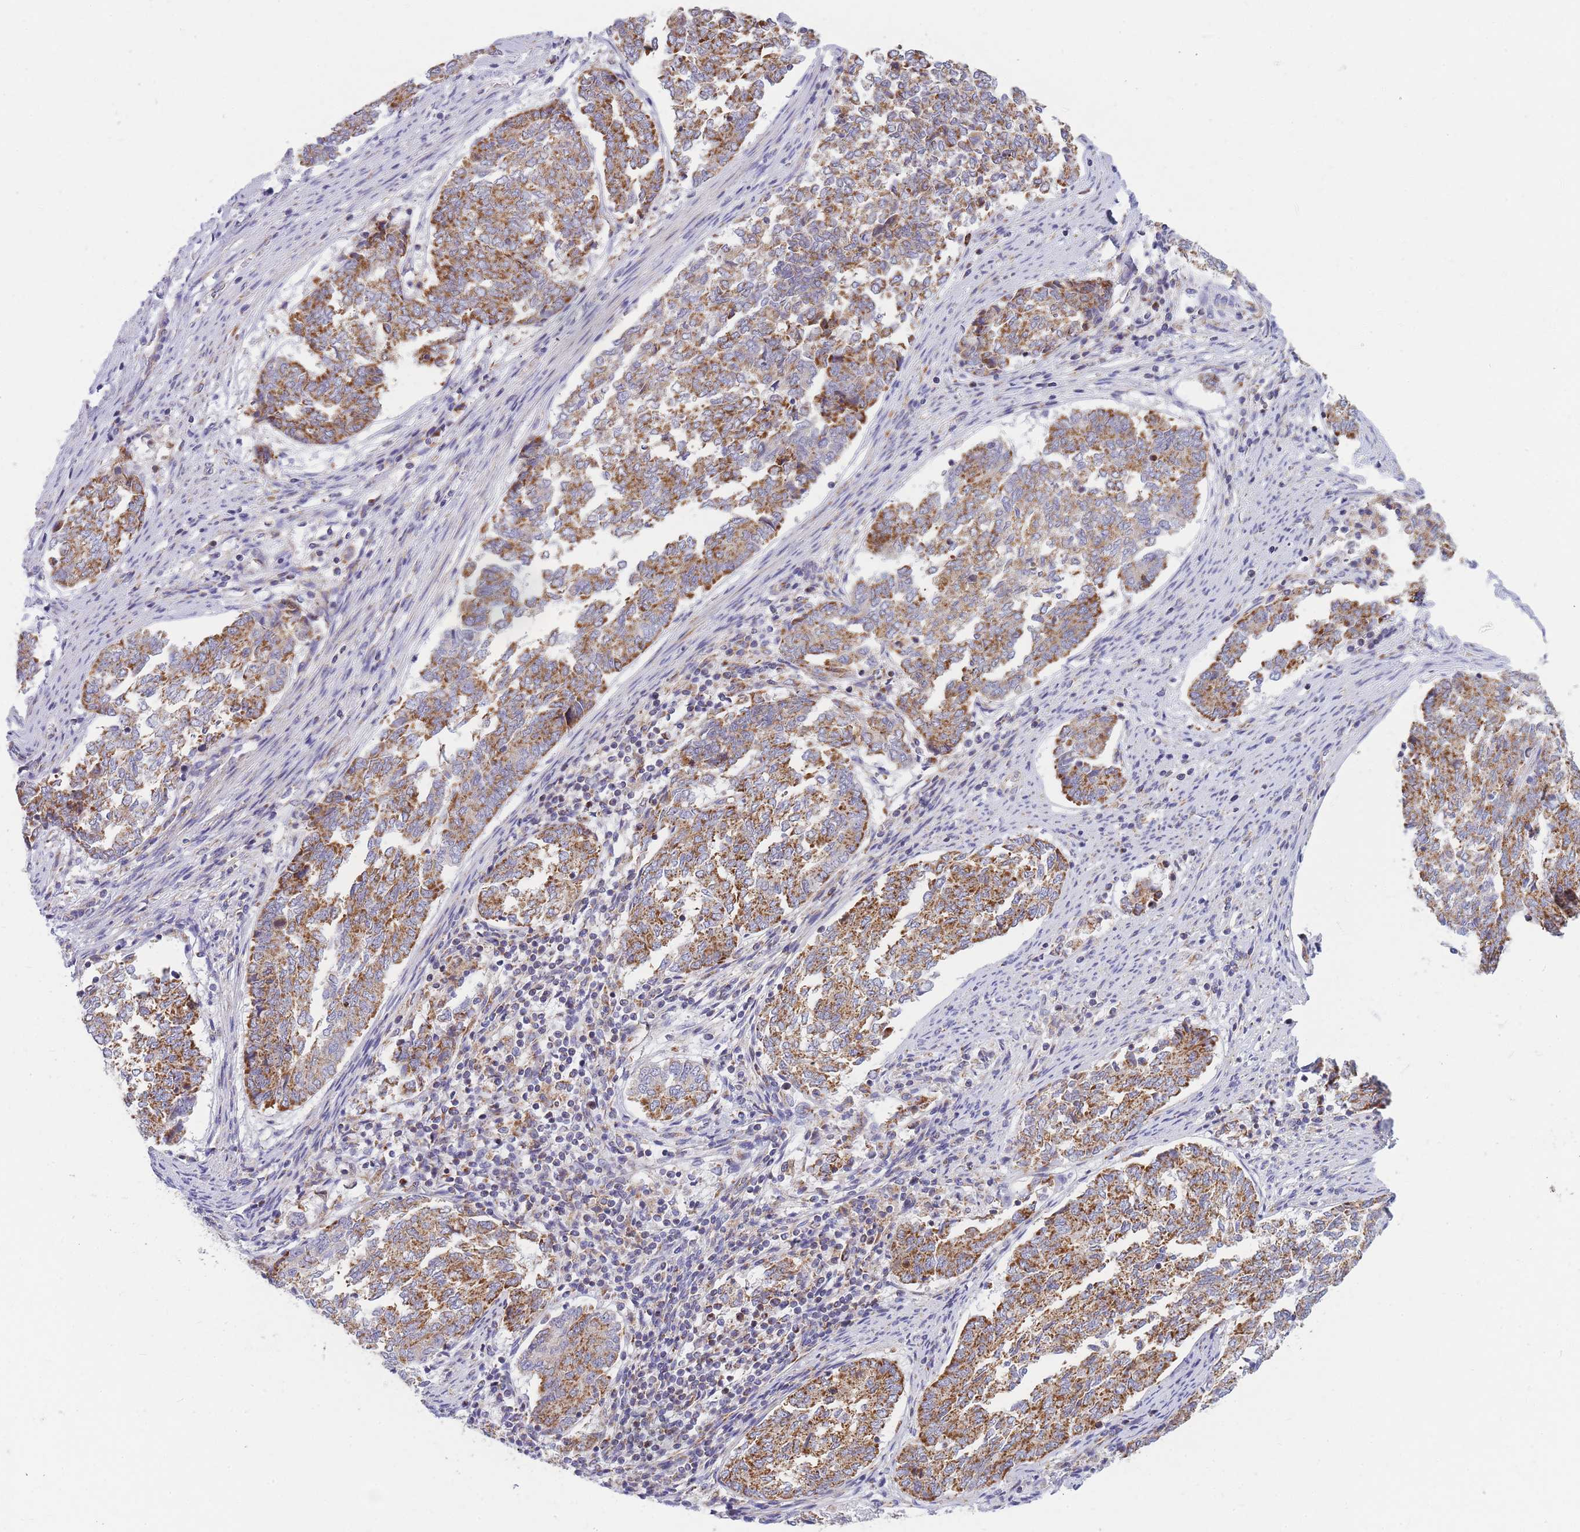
{"staining": {"intensity": "moderate", "quantity": ">75%", "location": "cytoplasmic/membranous"}, "tissue": "endometrial cancer", "cell_type": "Tumor cells", "image_type": "cancer", "snomed": [{"axis": "morphology", "description": "Adenocarcinoma, NOS"}, {"axis": "topography", "description": "Endometrium"}], "caption": "Immunohistochemistry (IHC) (DAB) staining of human endometrial cancer shows moderate cytoplasmic/membranous protein expression in approximately >75% of tumor cells.", "gene": "MRPS11", "patient": {"sex": "female", "age": 80}}